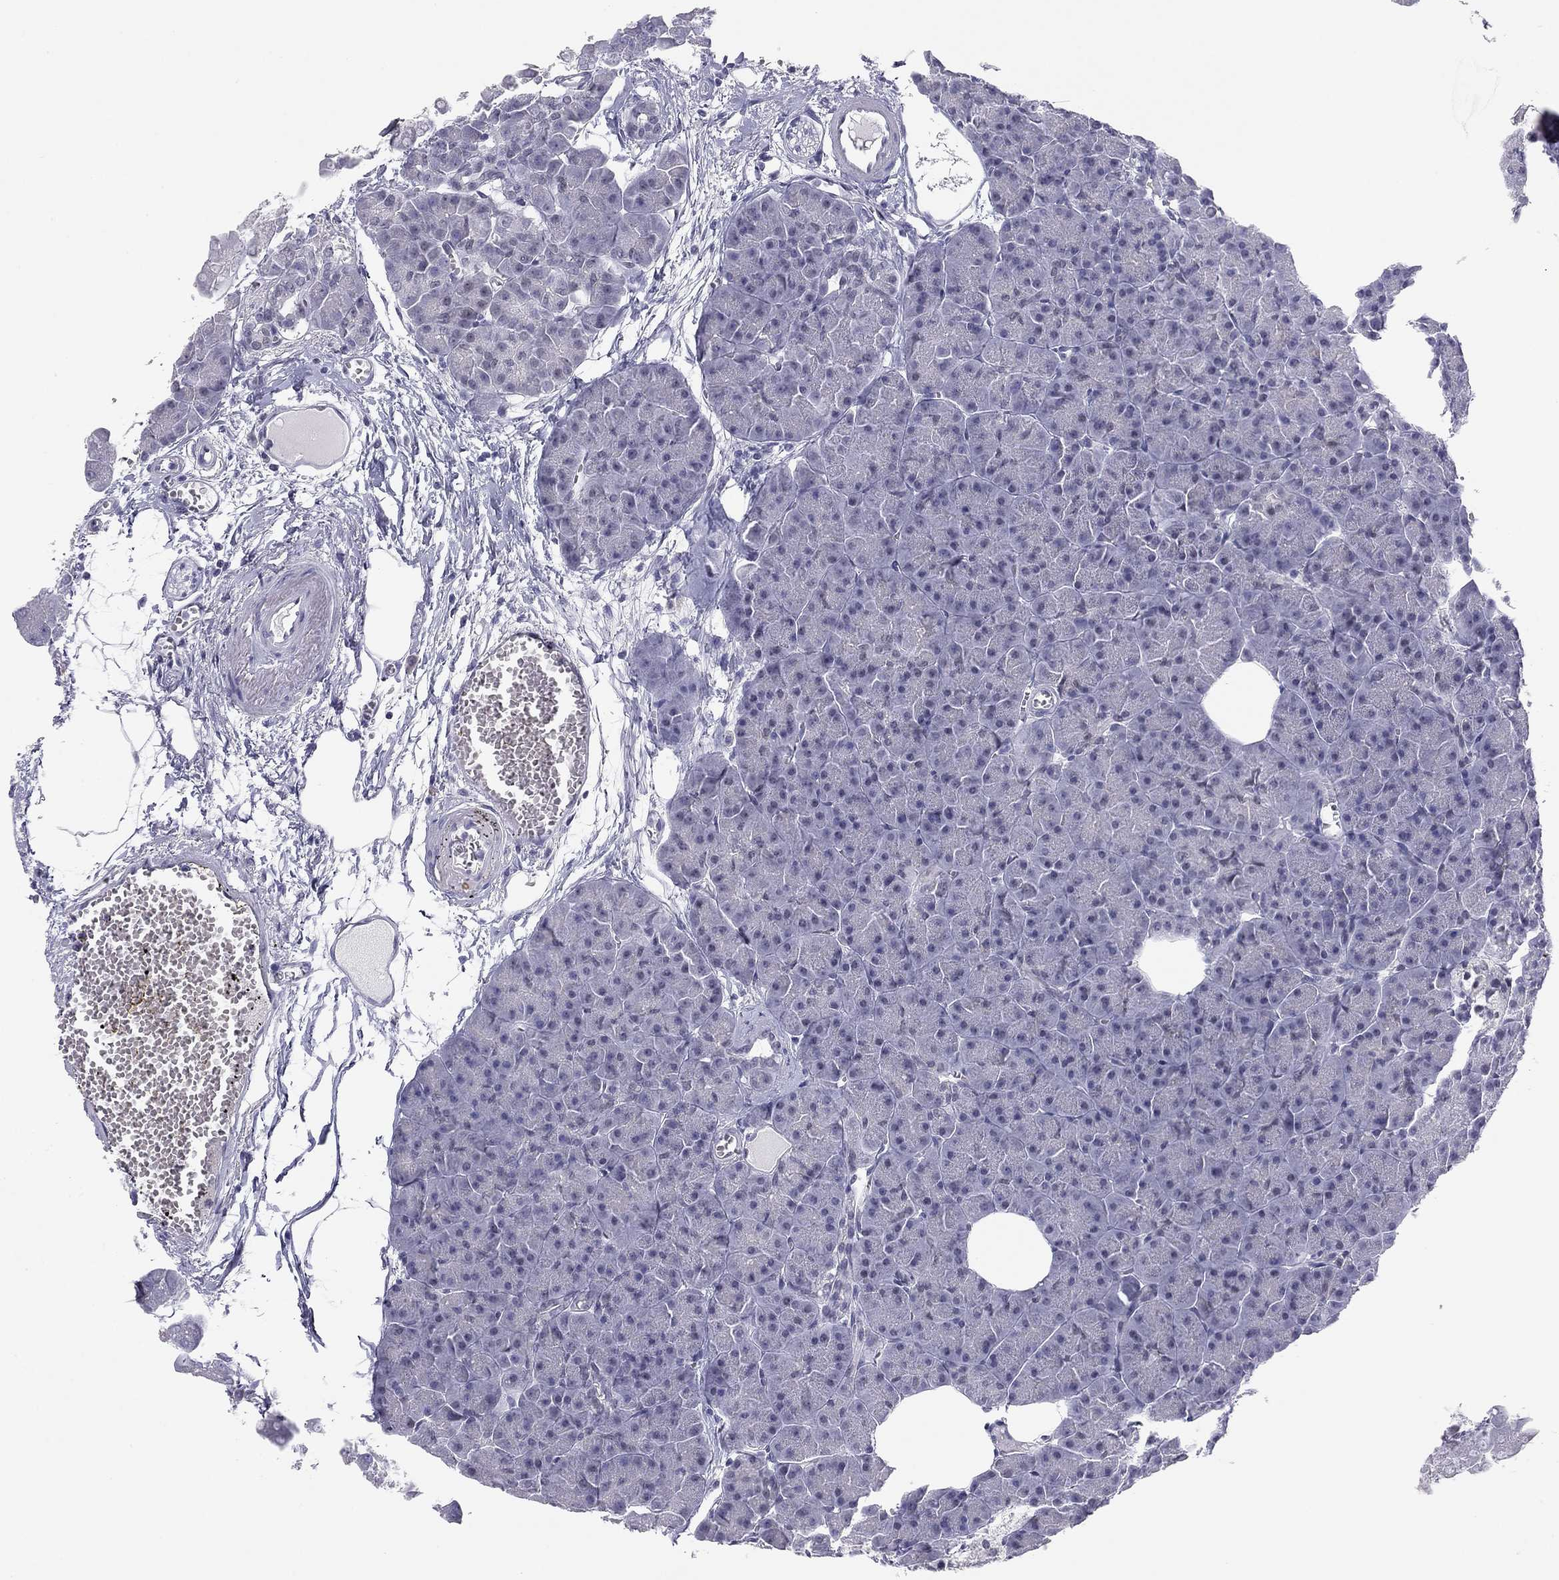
{"staining": {"intensity": "negative", "quantity": "none", "location": "none"}, "tissue": "pancreas", "cell_type": "Exocrine glandular cells", "image_type": "normal", "snomed": [{"axis": "morphology", "description": "Normal tissue, NOS"}, {"axis": "topography", "description": "Adipose tissue"}, {"axis": "topography", "description": "Pancreas"}, {"axis": "topography", "description": "Peripheral nerve tissue"}], "caption": "Pancreas stained for a protein using immunohistochemistry (IHC) exhibits no expression exocrine glandular cells.", "gene": "DOT1L", "patient": {"sex": "female", "age": 58}}